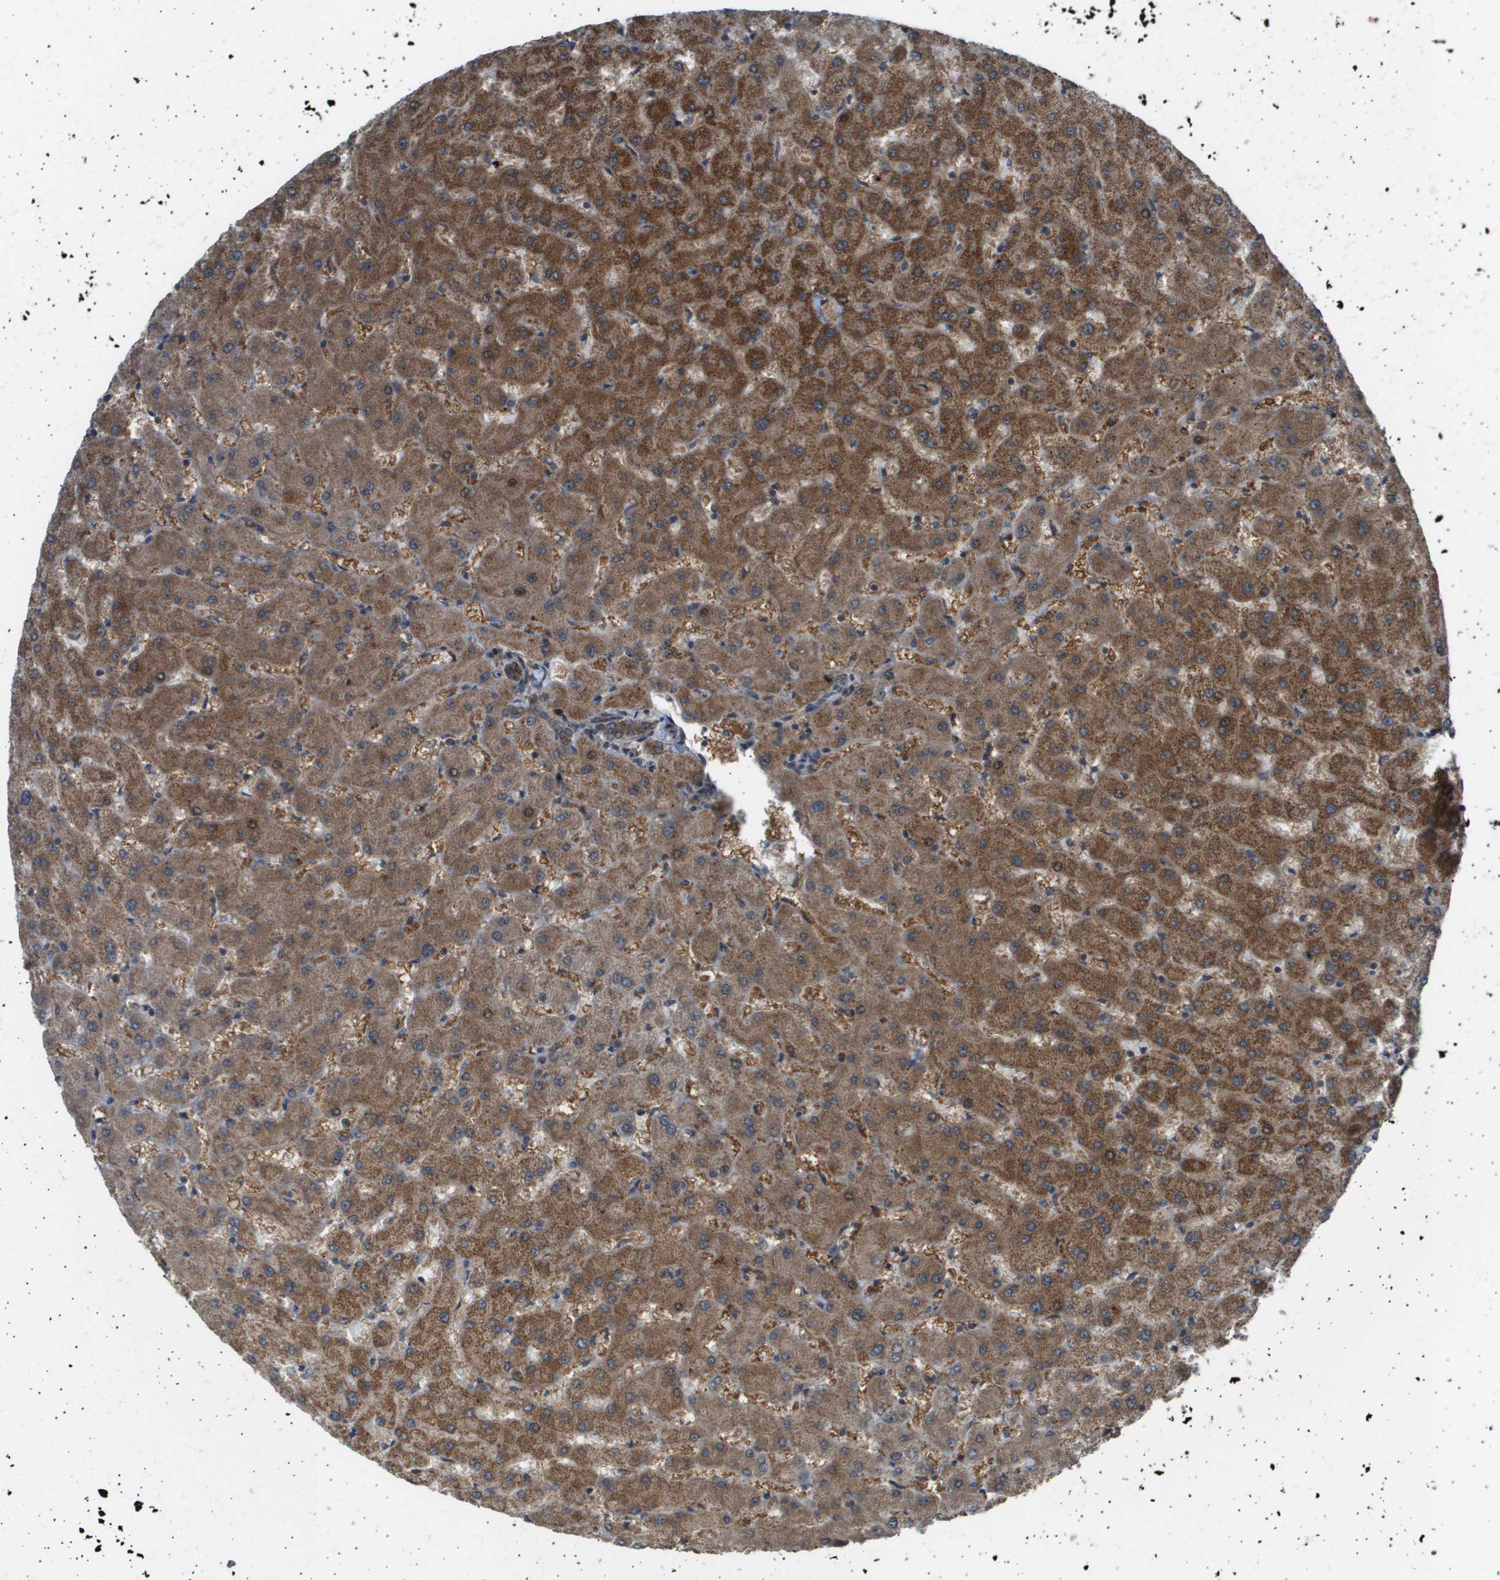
{"staining": {"intensity": "moderate", "quantity": ">75%", "location": "cytoplasmic/membranous"}, "tissue": "liver", "cell_type": "Hepatocytes", "image_type": "normal", "snomed": [{"axis": "morphology", "description": "Normal tissue, NOS"}, {"axis": "topography", "description": "Liver"}], "caption": "About >75% of hepatocytes in unremarkable liver reveal moderate cytoplasmic/membranous protein expression as visualized by brown immunohistochemical staining.", "gene": "TNRC6A", "patient": {"sex": "female", "age": 63}}